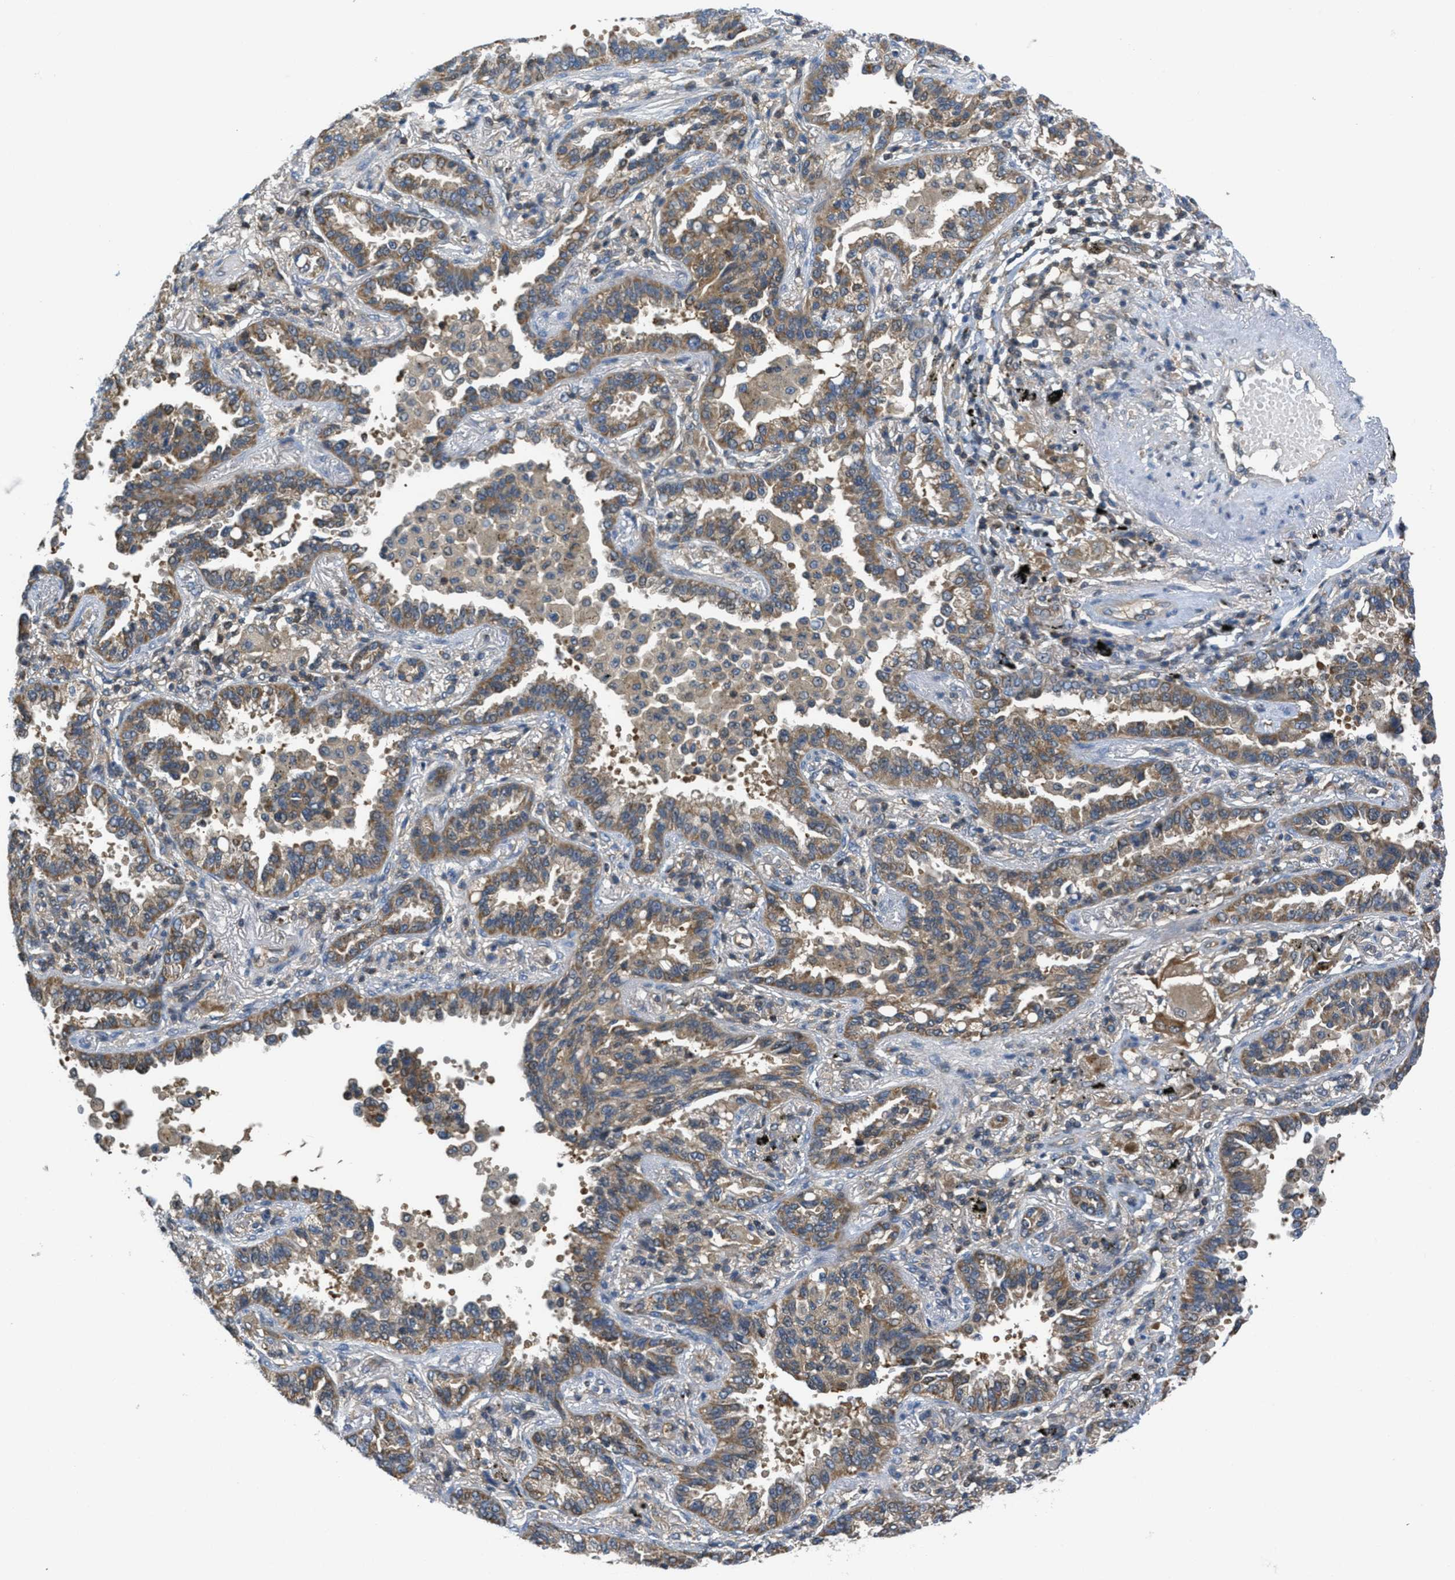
{"staining": {"intensity": "weak", "quantity": ">75%", "location": "cytoplasmic/membranous"}, "tissue": "lung cancer", "cell_type": "Tumor cells", "image_type": "cancer", "snomed": [{"axis": "morphology", "description": "Normal tissue, NOS"}, {"axis": "morphology", "description": "Adenocarcinoma, NOS"}, {"axis": "topography", "description": "Lung"}], "caption": "A brown stain labels weak cytoplasmic/membranous staining of a protein in lung cancer (adenocarcinoma) tumor cells. (brown staining indicates protein expression, while blue staining denotes nuclei).", "gene": "PIP5K1C", "patient": {"sex": "male", "age": 59}}